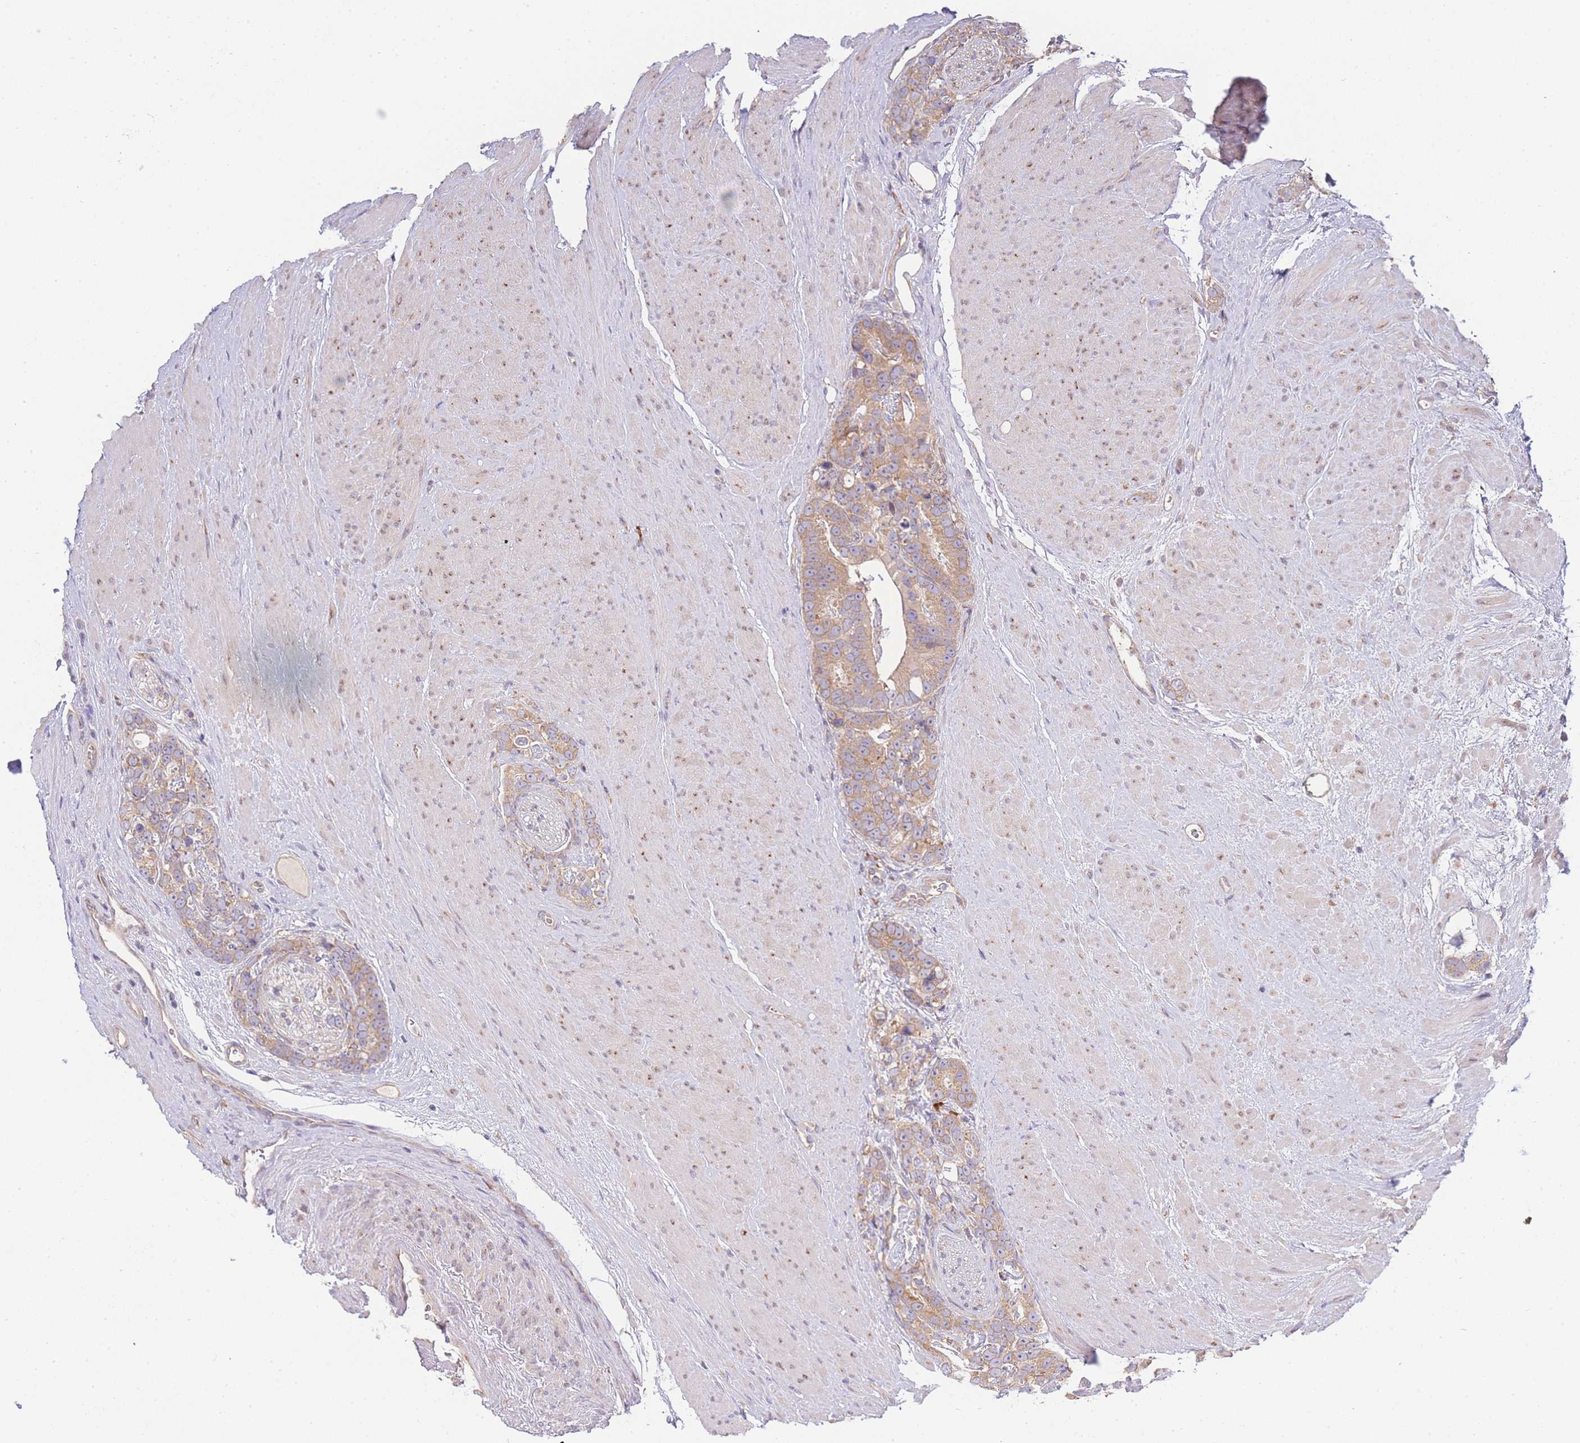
{"staining": {"intensity": "moderate", "quantity": ">75%", "location": "cytoplasmic/membranous"}, "tissue": "prostate cancer", "cell_type": "Tumor cells", "image_type": "cancer", "snomed": [{"axis": "morphology", "description": "Adenocarcinoma, High grade"}, {"axis": "topography", "description": "Prostate"}], "caption": "Tumor cells exhibit medium levels of moderate cytoplasmic/membranous staining in approximately >75% of cells in human prostate cancer.", "gene": "BEX1", "patient": {"sex": "male", "age": 74}}